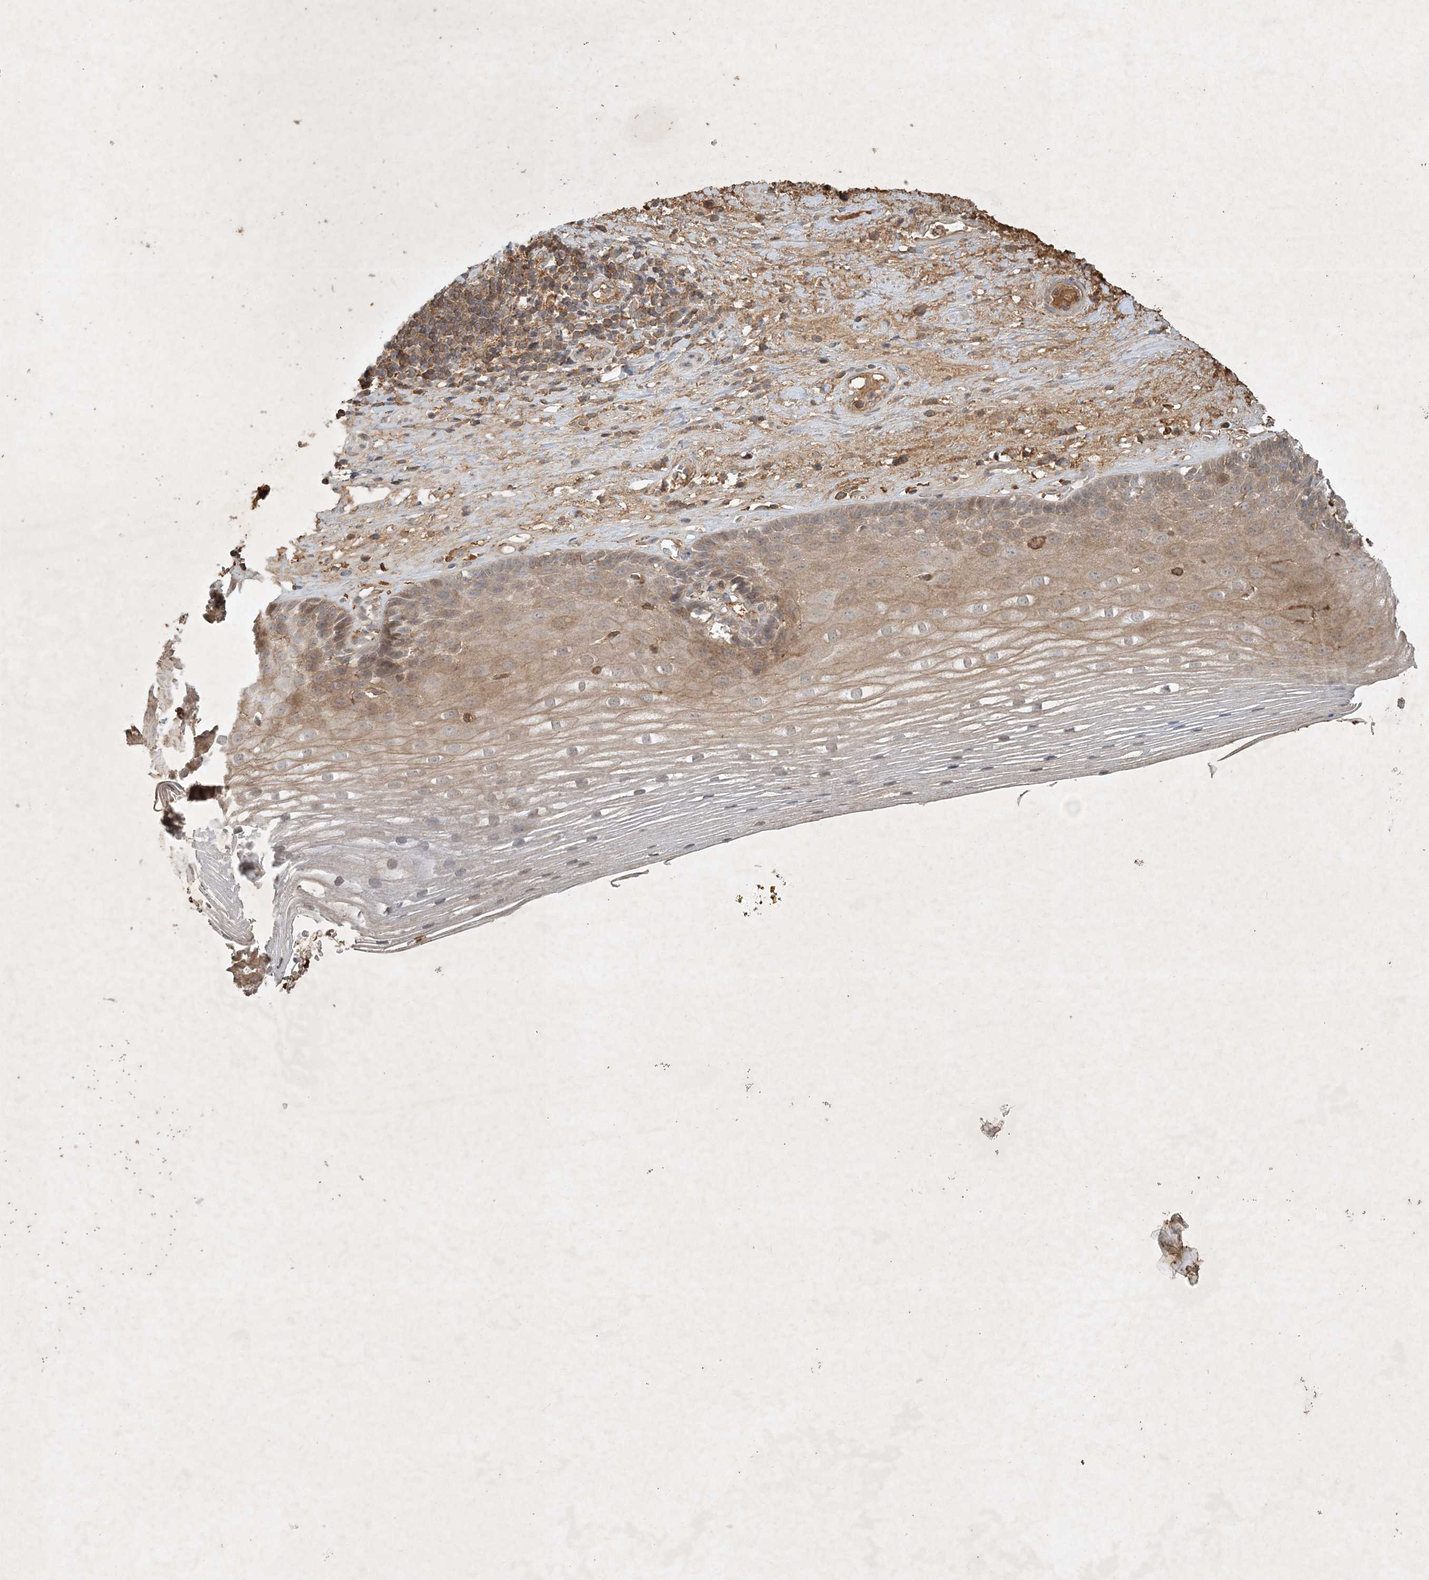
{"staining": {"intensity": "moderate", "quantity": "<25%", "location": "cytoplasmic/membranous"}, "tissue": "esophagus", "cell_type": "Squamous epithelial cells", "image_type": "normal", "snomed": [{"axis": "morphology", "description": "Normal tissue, NOS"}, {"axis": "topography", "description": "Esophagus"}], "caption": "Squamous epithelial cells exhibit low levels of moderate cytoplasmic/membranous positivity in approximately <25% of cells in normal human esophagus. (brown staining indicates protein expression, while blue staining denotes nuclei).", "gene": "TNFAIP6", "patient": {"sex": "male", "age": 62}}